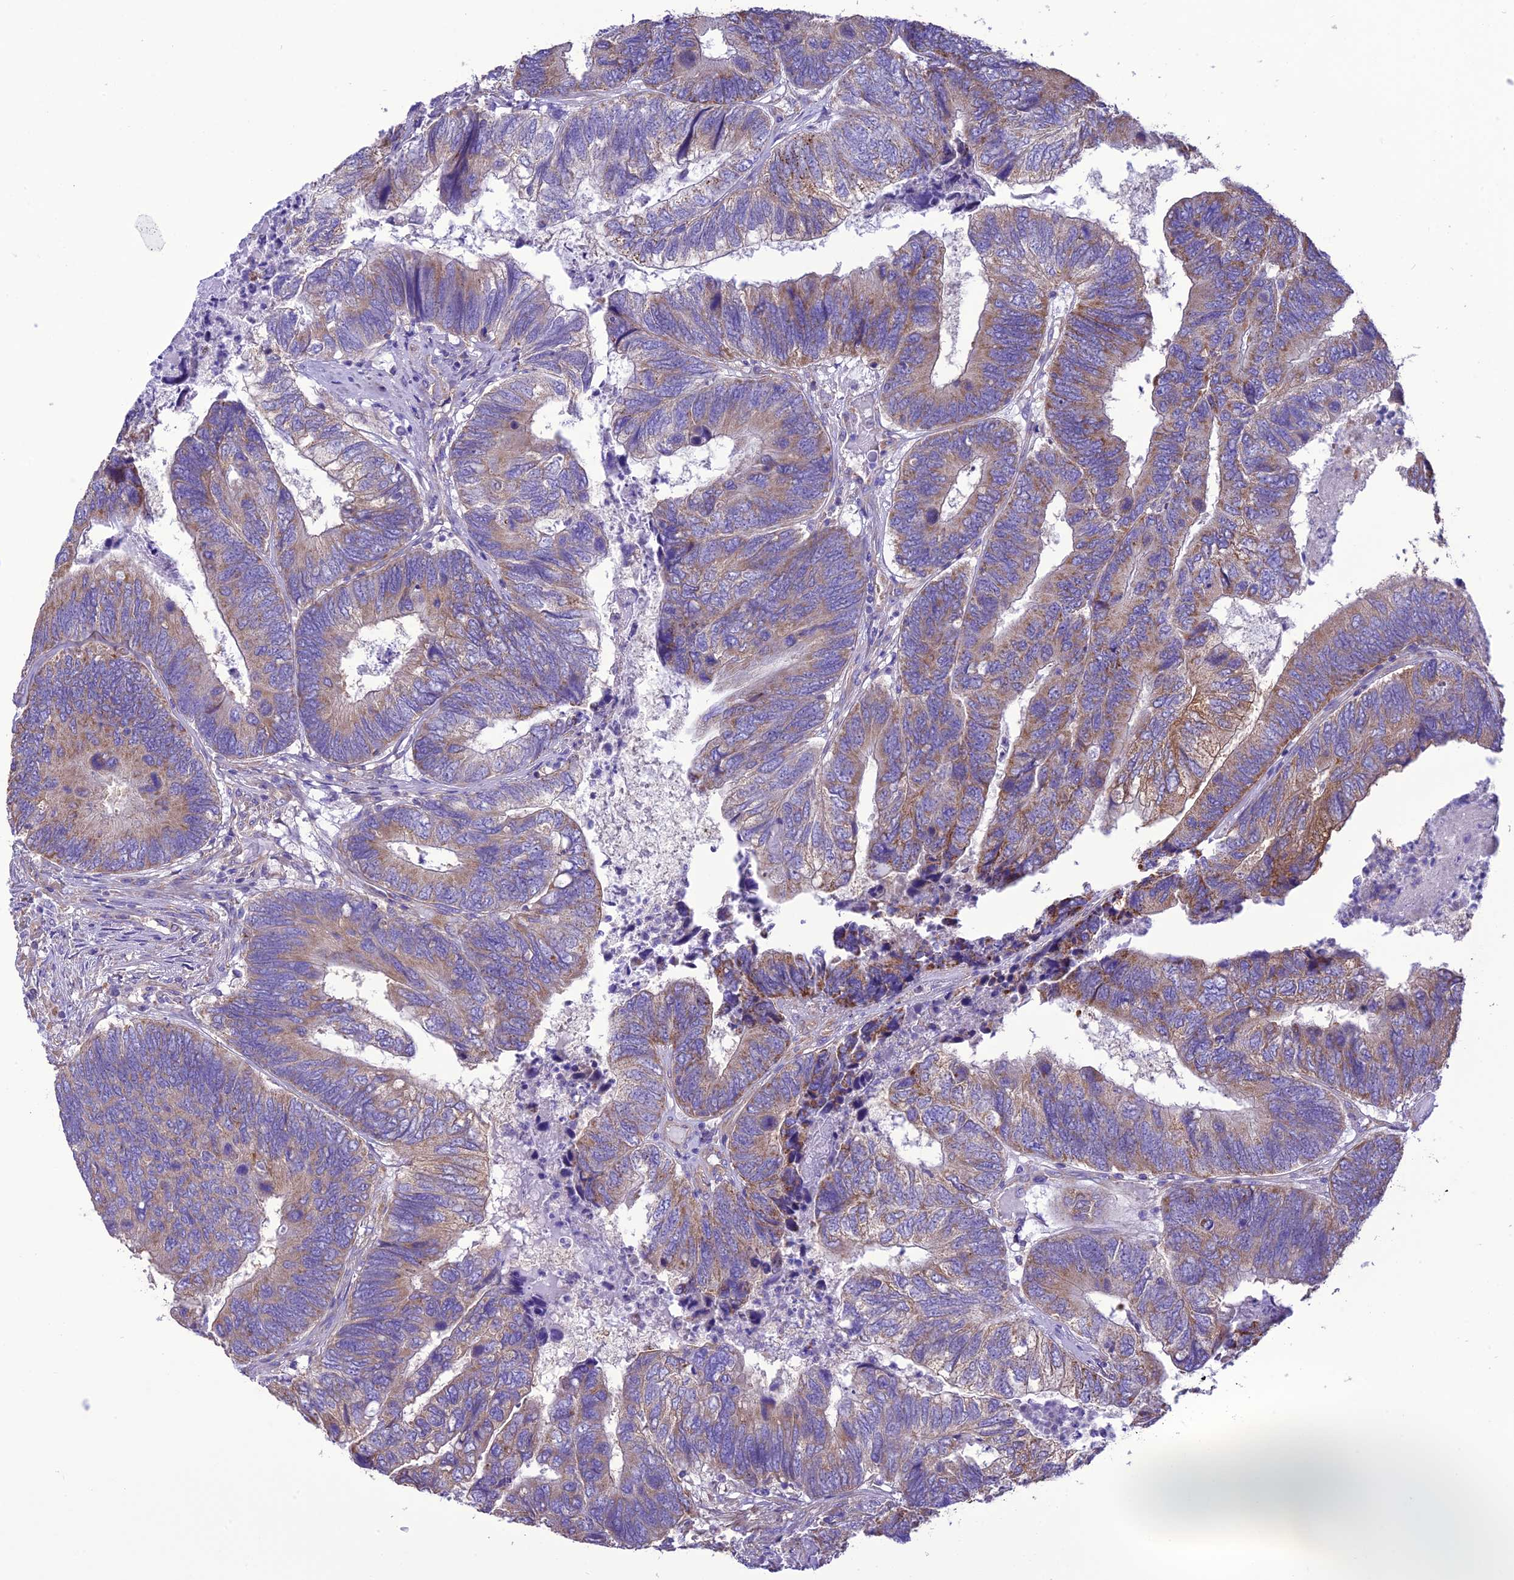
{"staining": {"intensity": "moderate", "quantity": "25%-75%", "location": "cytoplasmic/membranous"}, "tissue": "colorectal cancer", "cell_type": "Tumor cells", "image_type": "cancer", "snomed": [{"axis": "morphology", "description": "Adenocarcinoma, NOS"}, {"axis": "topography", "description": "Colon"}], "caption": "High-magnification brightfield microscopy of colorectal adenocarcinoma stained with DAB (3,3'-diaminobenzidine) (brown) and counterstained with hematoxylin (blue). tumor cells exhibit moderate cytoplasmic/membranous expression is identified in about25%-75% of cells.", "gene": "MAP3K12", "patient": {"sex": "female", "age": 67}}